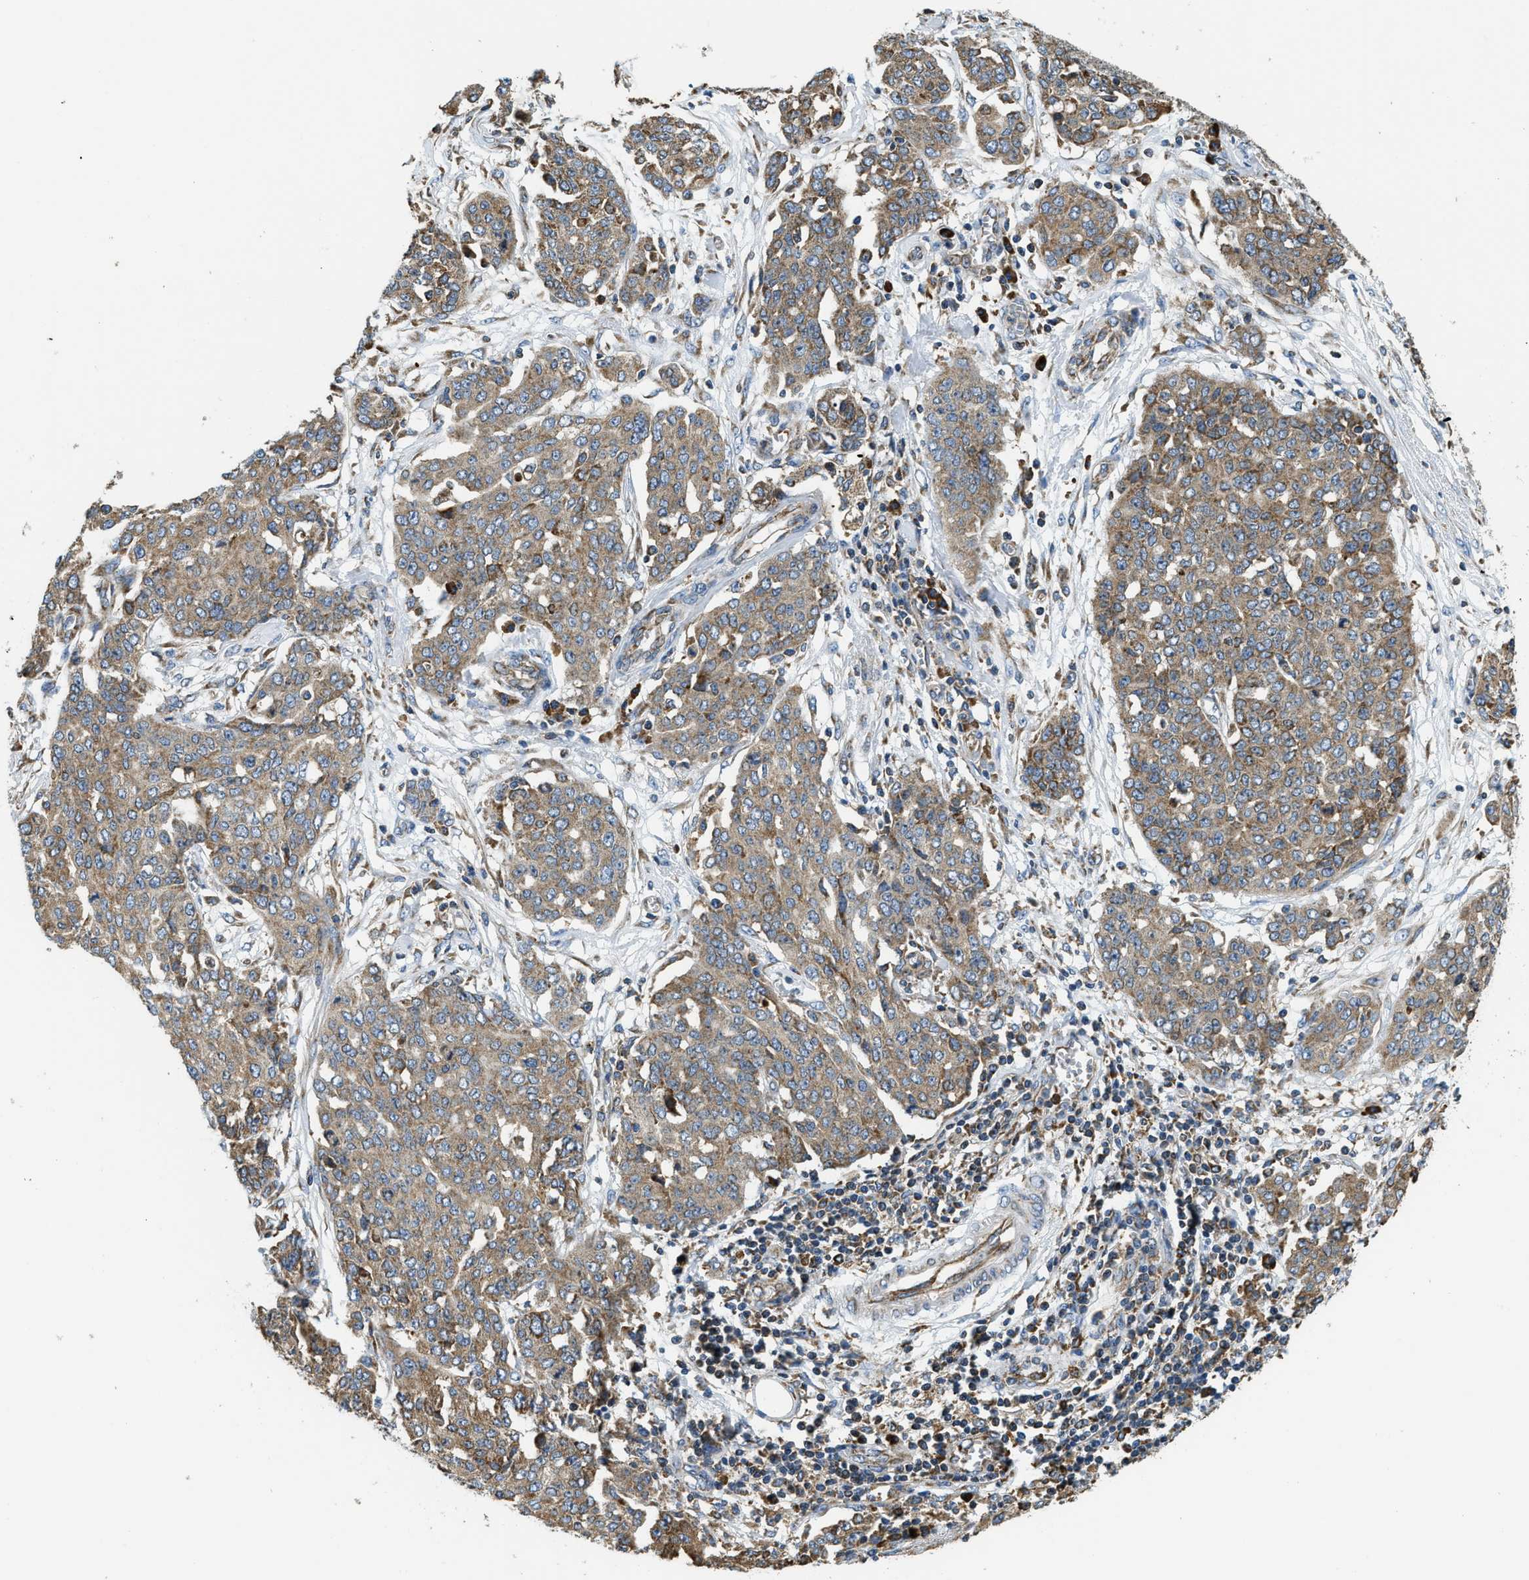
{"staining": {"intensity": "moderate", "quantity": ">75%", "location": "cytoplasmic/membranous"}, "tissue": "ovarian cancer", "cell_type": "Tumor cells", "image_type": "cancer", "snomed": [{"axis": "morphology", "description": "Cystadenocarcinoma, serous, NOS"}, {"axis": "topography", "description": "Soft tissue"}, {"axis": "topography", "description": "Ovary"}], "caption": "Immunohistochemistry (DAB (3,3'-diaminobenzidine)) staining of human ovarian serous cystadenocarcinoma exhibits moderate cytoplasmic/membranous protein staining in about >75% of tumor cells.", "gene": "CSPG4", "patient": {"sex": "female", "age": 57}}